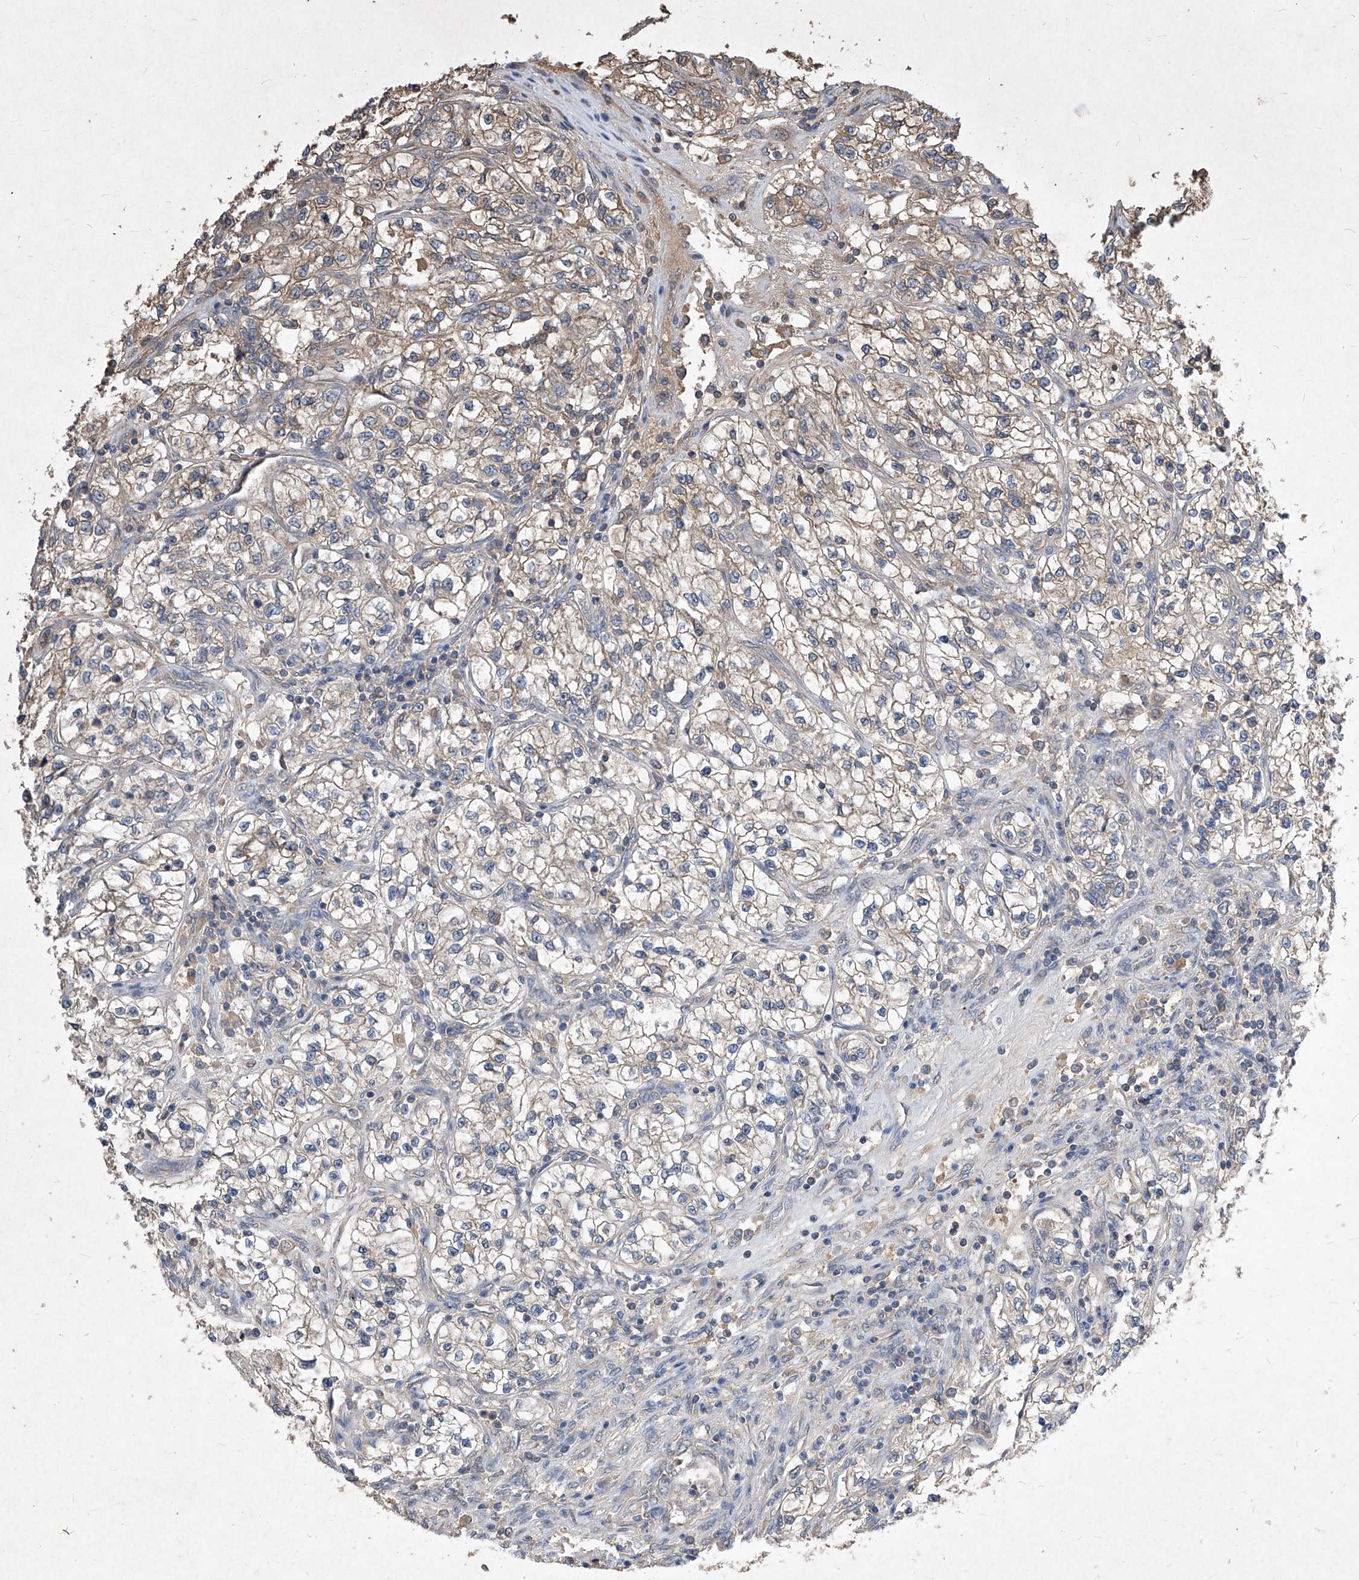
{"staining": {"intensity": "weak", "quantity": ">75%", "location": "cytoplasmic/membranous"}, "tissue": "renal cancer", "cell_type": "Tumor cells", "image_type": "cancer", "snomed": [{"axis": "morphology", "description": "Adenocarcinoma, NOS"}, {"axis": "topography", "description": "Kidney"}], "caption": "A high-resolution image shows IHC staining of adenocarcinoma (renal), which reveals weak cytoplasmic/membranous positivity in approximately >75% of tumor cells. Nuclei are stained in blue.", "gene": "SYNGR1", "patient": {"sex": "female", "age": 57}}